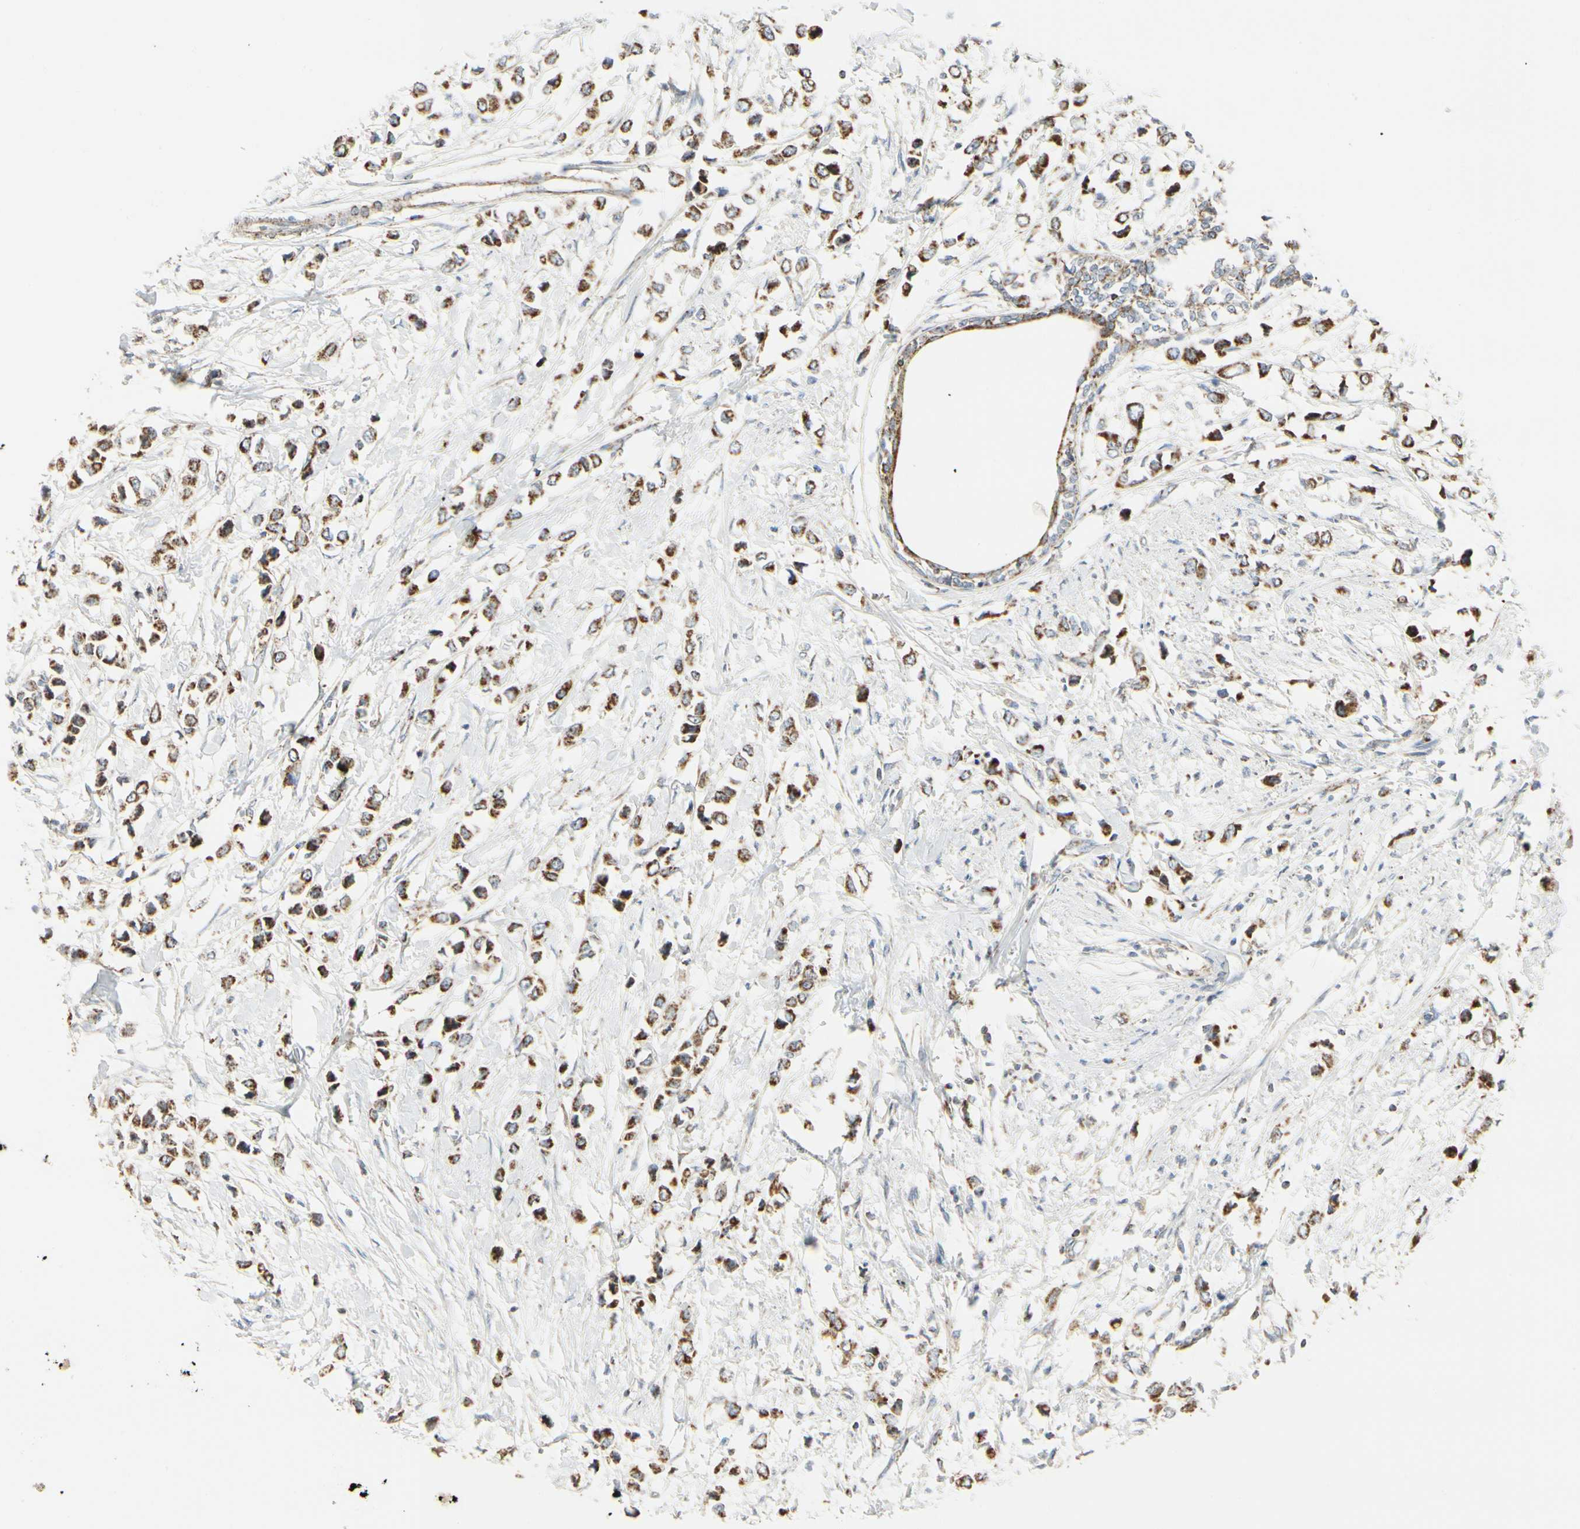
{"staining": {"intensity": "moderate", "quantity": ">75%", "location": "cytoplasmic/membranous"}, "tissue": "breast cancer", "cell_type": "Tumor cells", "image_type": "cancer", "snomed": [{"axis": "morphology", "description": "Lobular carcinoma"}, {"axis": "topography", "description": "Breast"}], "caption": "A photomicrograph showing moderate cytoplasmic/membranous positivity in approximately >75% of tumor cells in breast cancer (lobular carcinoma), as visualized by brown immunohistochemical staining.", "gene": "ANKS6", "patient": {"sex": "female", "age": 51}}